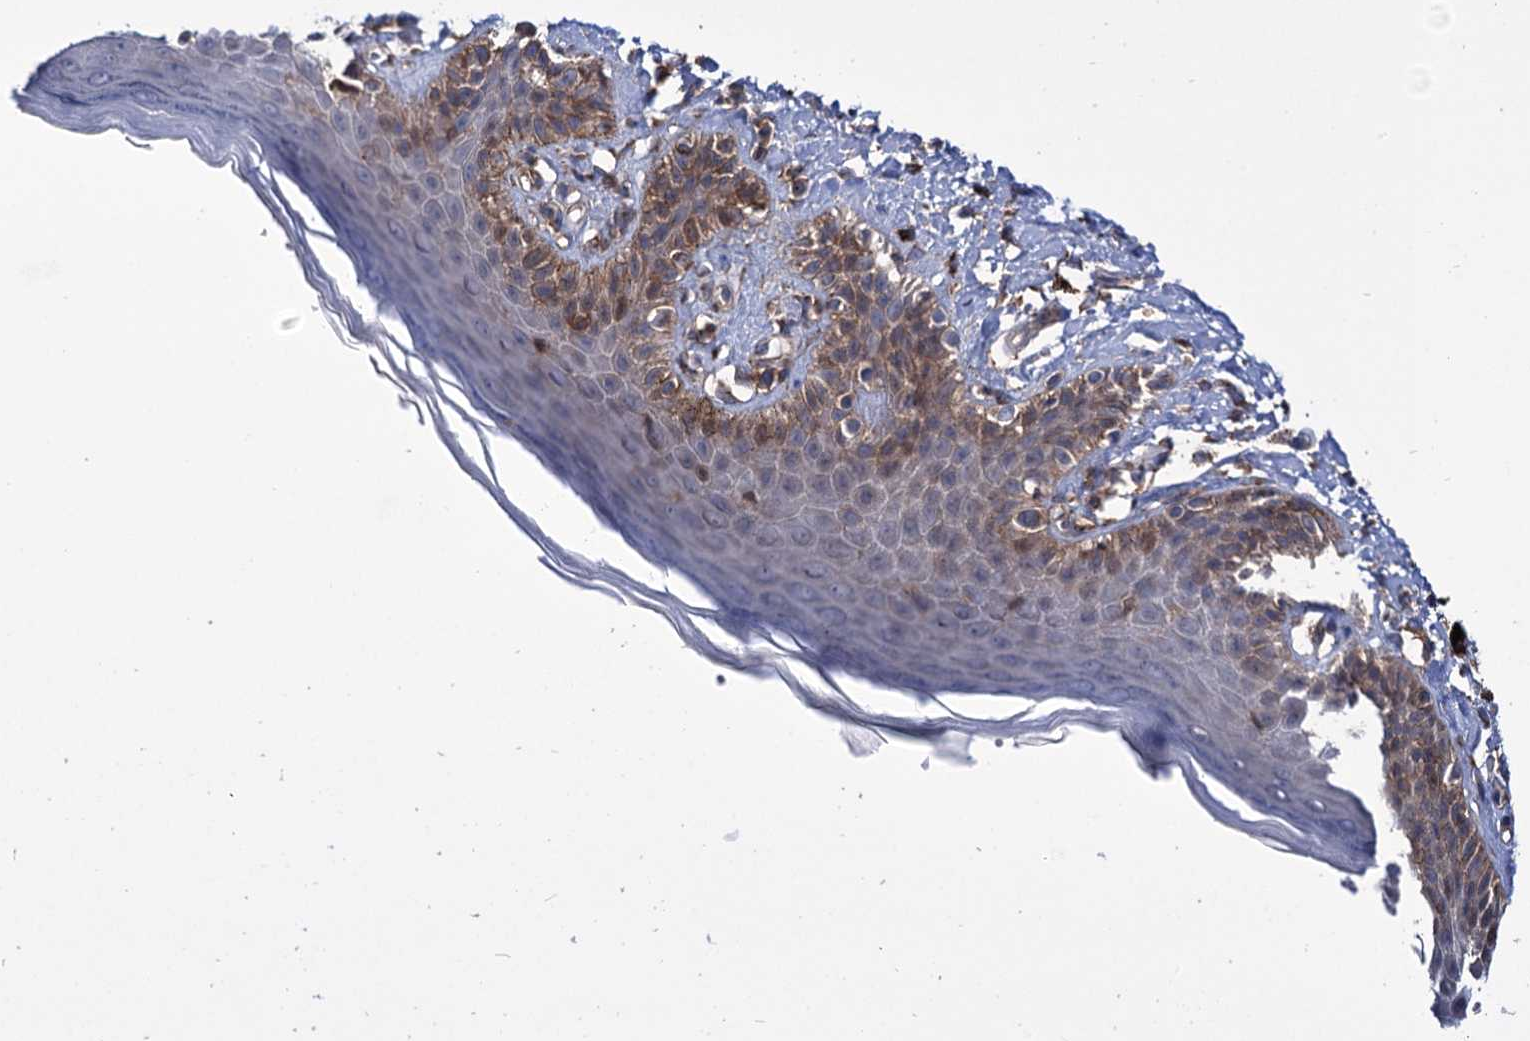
{"staining": {"intensity": "moderate", "quantity": "<25%", "location": "cytoplasmic/membranous"}, "tissue": "skin", "cell_type": "Epidermal cells", "image_type": "normal", "snomed": [{"axis": "morphology", "description": "Normal tissue, NOS"}, {"axis": "topography", "description": "Anal"}], "caption": "Brown immunohistochemical staining in unremarkable skin reveals moderate cytoplasmic/membranous positivity in approximately <25% of epidermal cells.", "gene": "DEF6", "patient": {"sex": "female", "age": 78}}